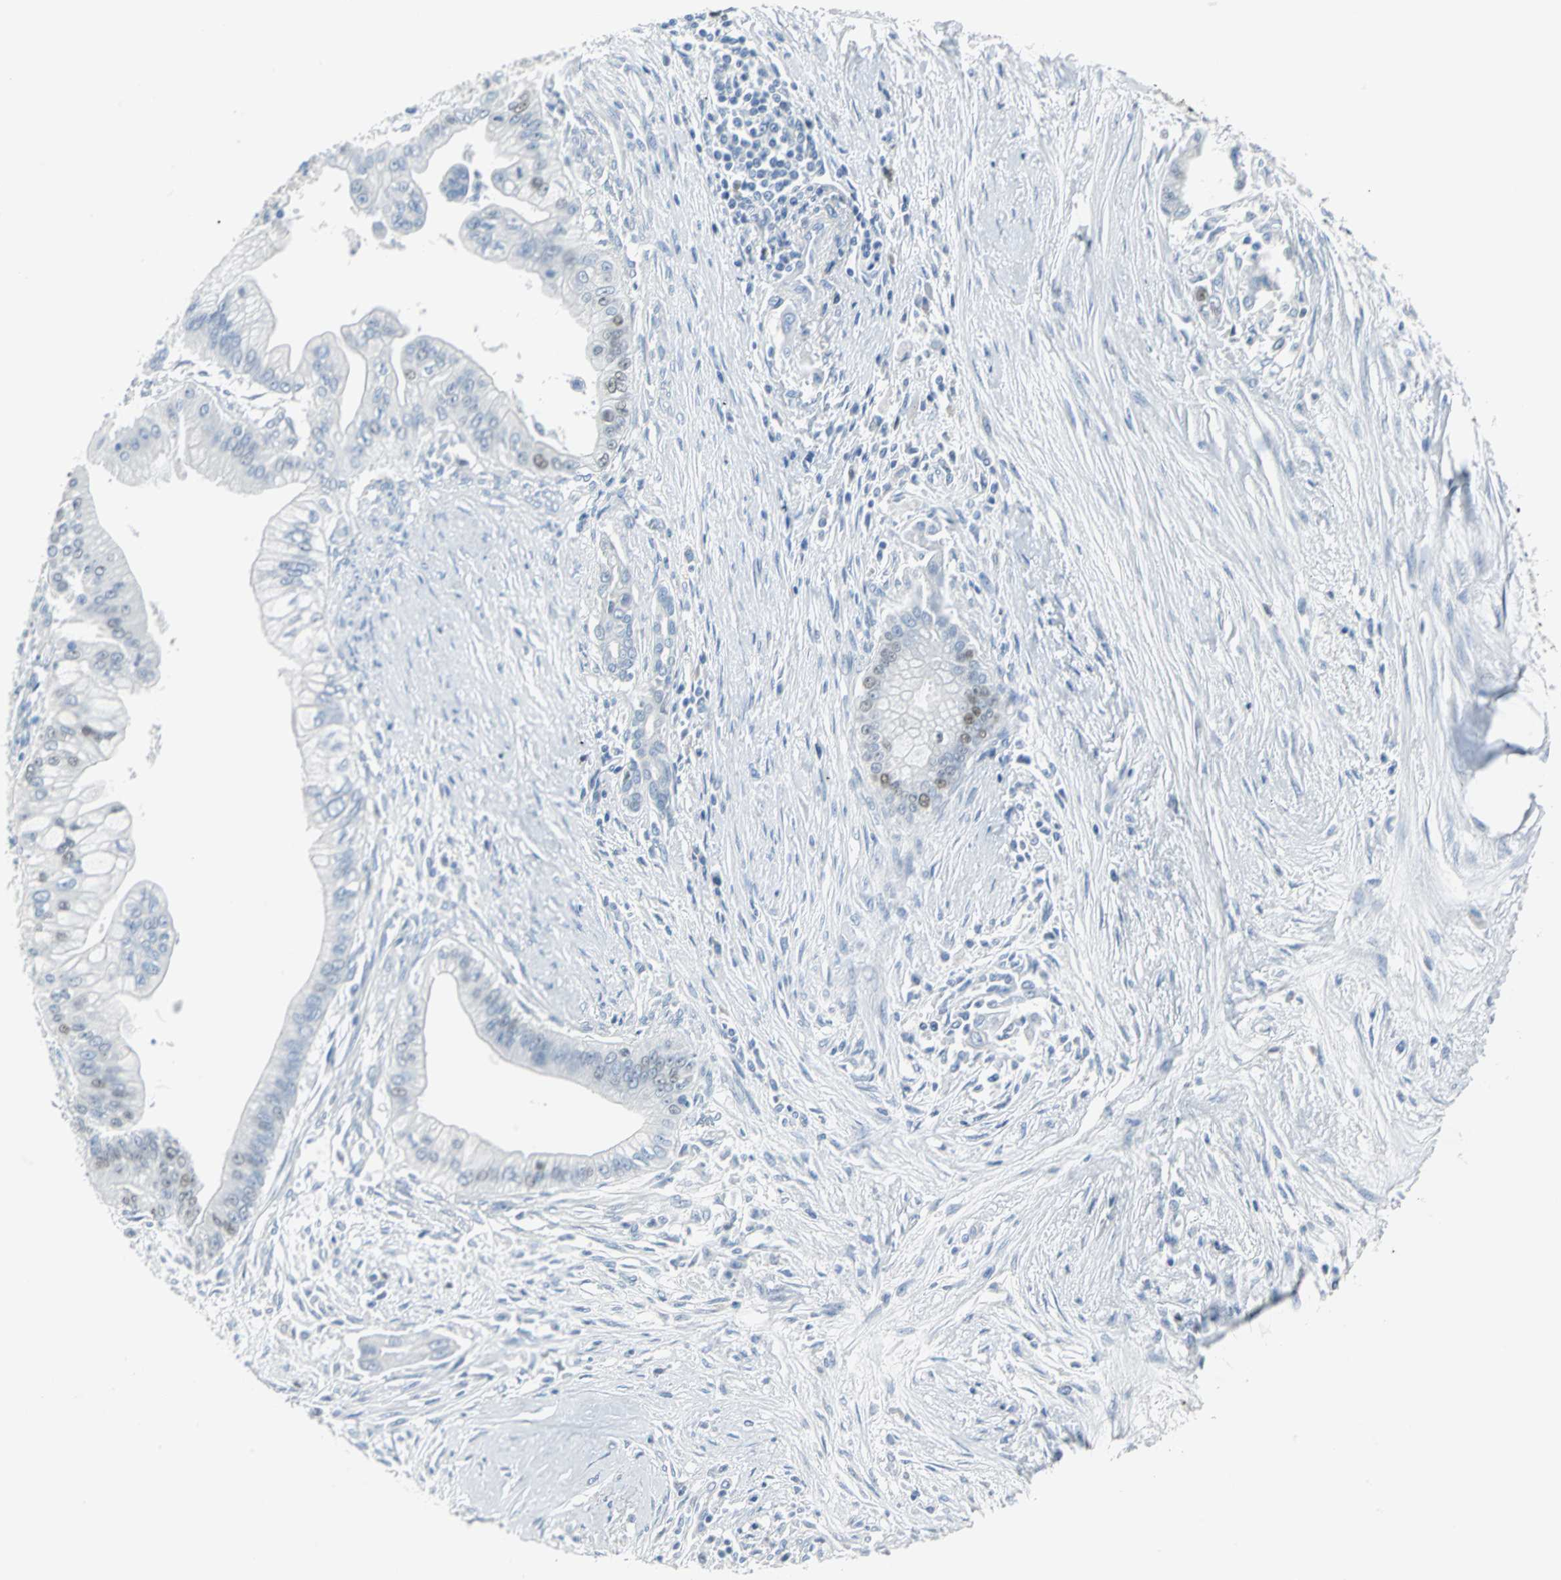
{"staining": {"intensity": "weak", "quantity": "<25%", "location": "nuclear"}, "tissue": "pancreatic cancer", "cell_type": "Tumor cells", "image_type": "cancer", "snomed": [{"axis": "morphology", "description": "Adenocarcinoma, NOS"}, {"axis": "topography", "description": "Pancreas"}], "caption": "An immunohistochemistry (IHC) image of adenocarcinoma (pancreatic) is shown. There is no staining in tumor cells of adenocarcinoma (pancreatic).", "gene": "MCM3", "patient": {"sex": "male", "age": 59}}